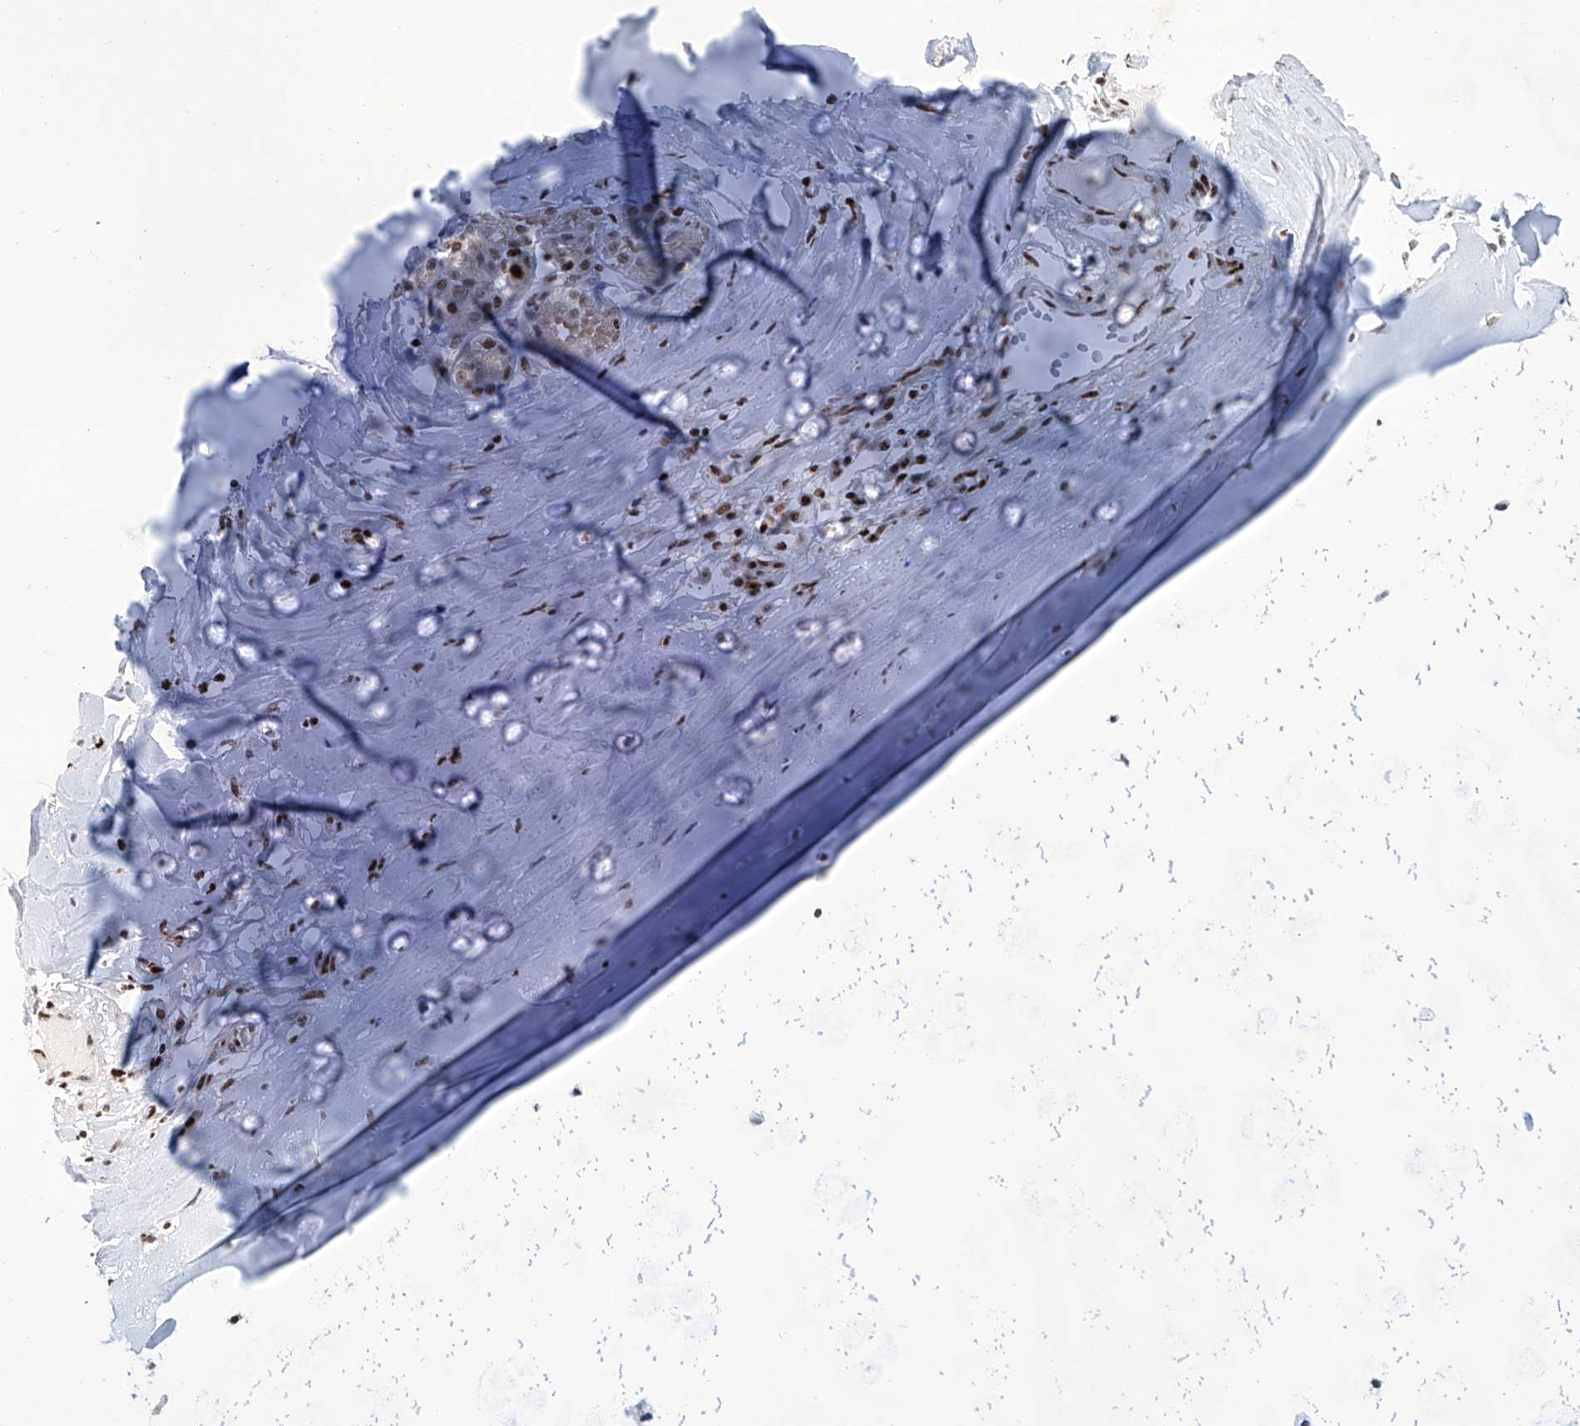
{"staining": {"intensity": "weak", "quantity": ">75%", "location": "nuclear"}, "tissue": "adipose tissue", "cell_type": "Adipocytes", "image_type": "normal", "snomed": [{"axis": "morphology", "description": "Normal tissue, NOS"}, {"axis": "morphology", "description": "Basal cell carcinoma"}, {"axis": "topography", "description": "Cartilage tissue"}, {"axis": "topography", "description": "Nasopharynx"}, {"axis": "topography", "description": "Oral tissue"}], "caption": "Normal adipose tissue exhibits weak nuclear staining in approximately >75% of adipocytes.", "gene": "SREBF2", "patient": {"sex": "female", "age": 77}}